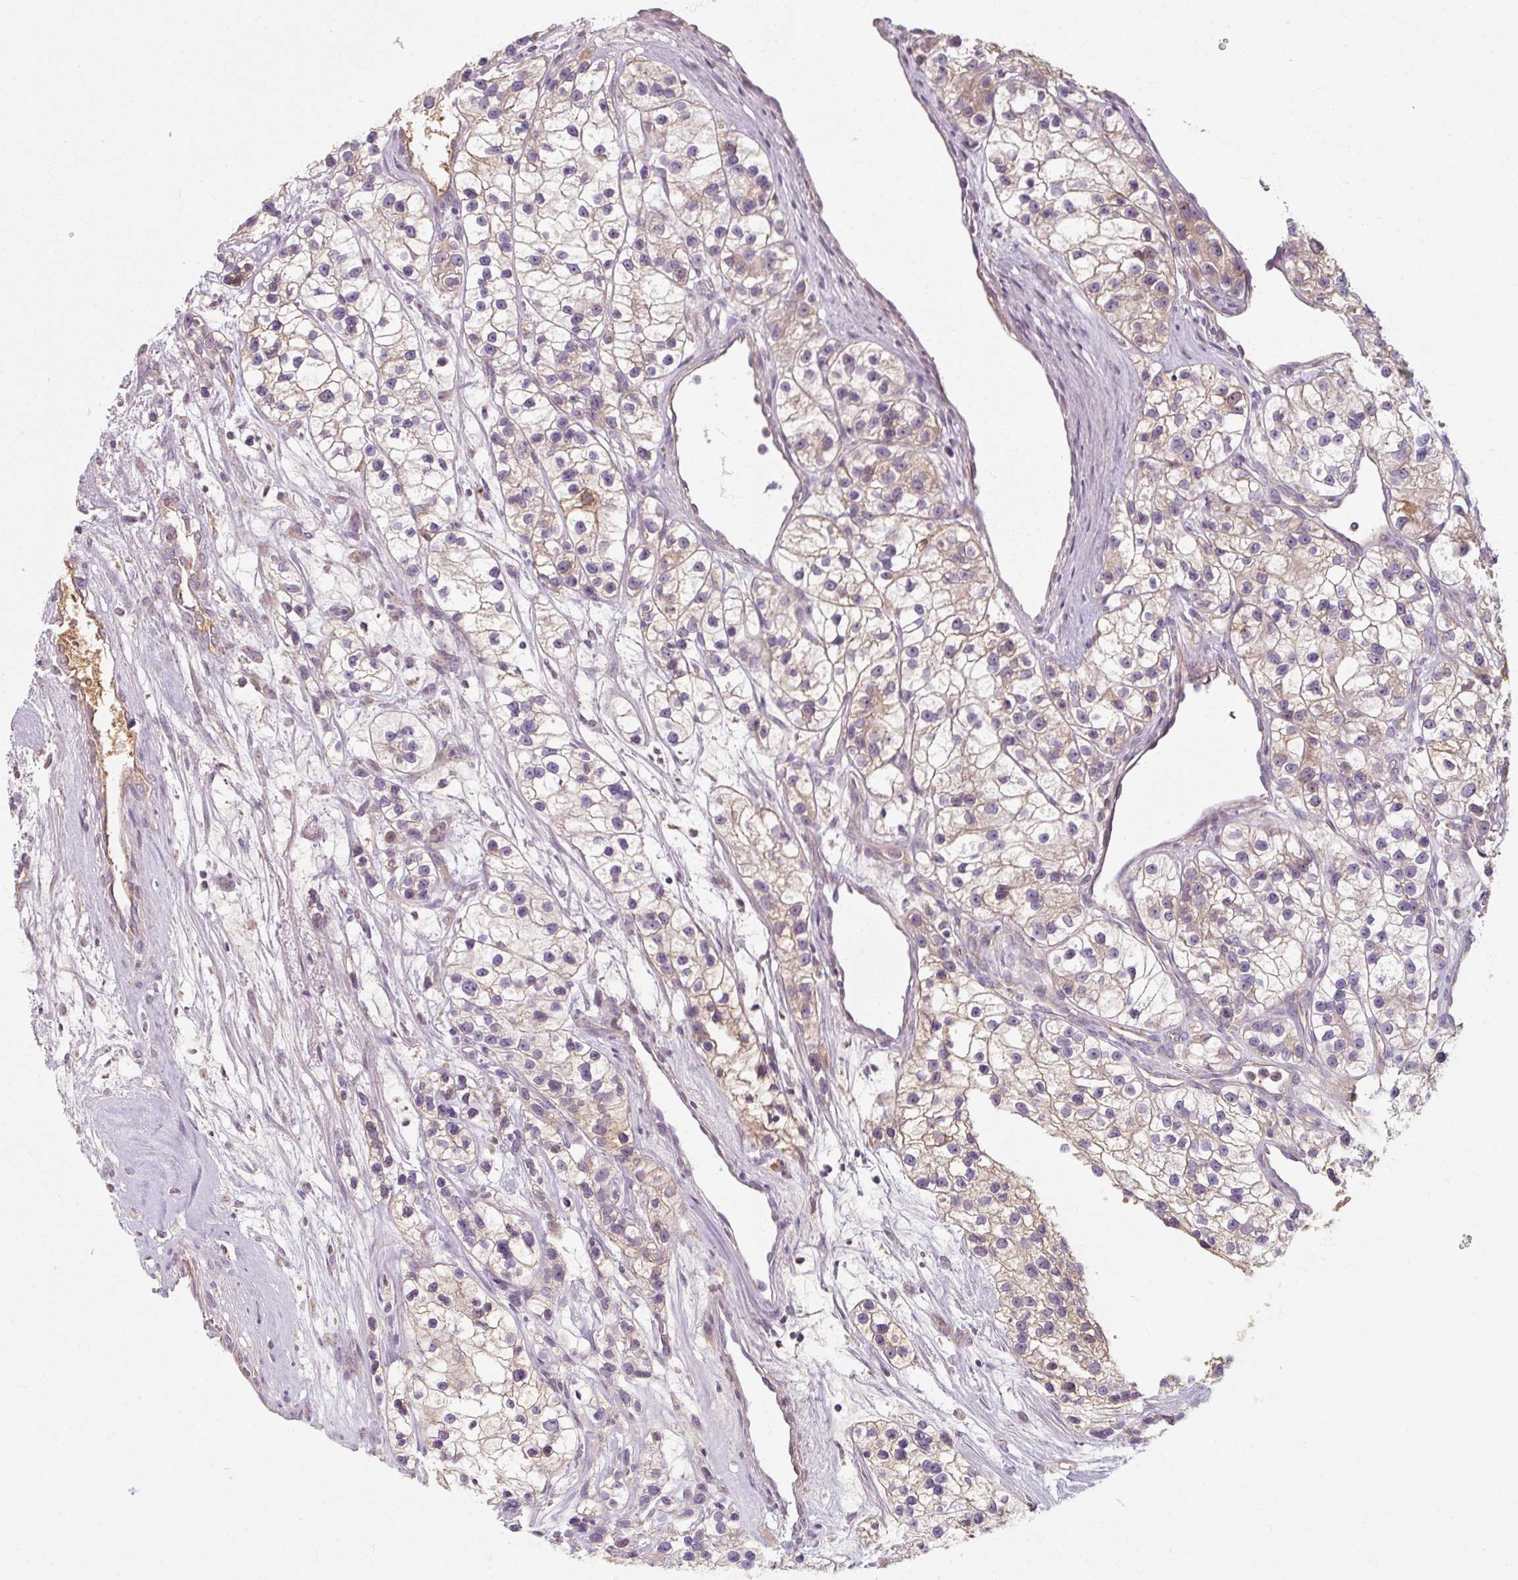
{"staining": {"intensity": "weak", "quantity": "25%-75%", "location": "cytoplasmic/membranous"}, "tissue": "renal cancer", "cell_type": "Tumor cells", "image_type": "cancer", "snomed": [{"axis": "morphology", "description": "Adenocarcinoma, NOS"}, {"axis": "topography", "description": "Kidney"}], "caption": "The micrograph displays immunohistochemical staining of renal cancer (adenocarcinoma). There is weak cytoplasmic/membranous positivity is seen in about 25%-75% of tumor cells. (brown staining indicates protein expression, while blue staining denotes nuclei).", "gene": "TSEN54", "patient": {"sex": "female", "age": 57}}